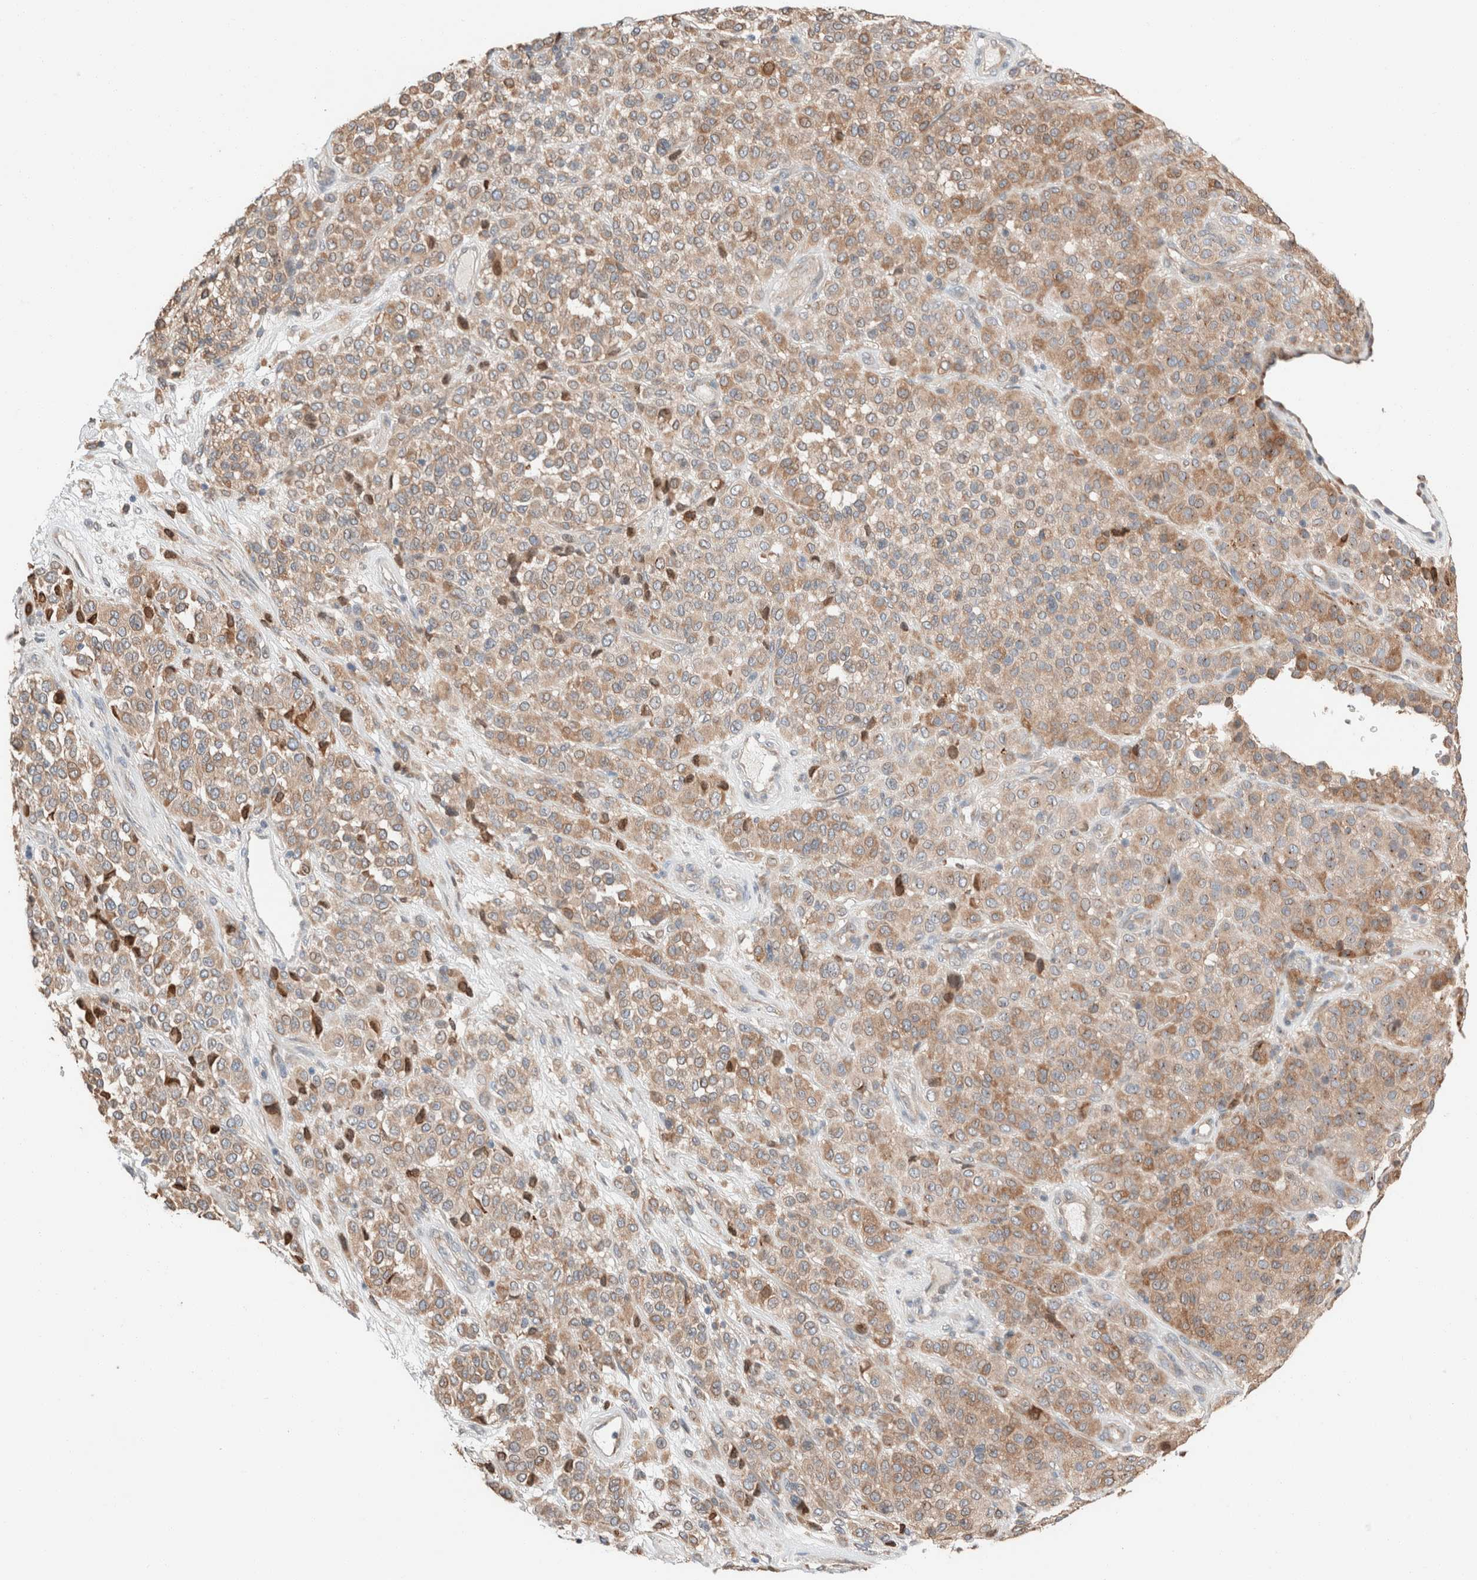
{"staining": {"intensity": "weak", "quantity": ">75%", "location": "cytoplasmic/membranous"}, "tissue": "melanoma", "cell_type": "Tumor cells", "image_type": "cancer", "snomed": [{"axis": "morphology", "description": "Malignant melanoma, Metastatic site"}, {"axis": "topography", "description": "Pancreas"}], "caption": "Human melanoma stained with a brown dye shows weak cytoplasmic/membranous positive positivity in about >75% of tumor cells.", "gene": "PCM1", "patient": {"sex": "female", "age": 30}}